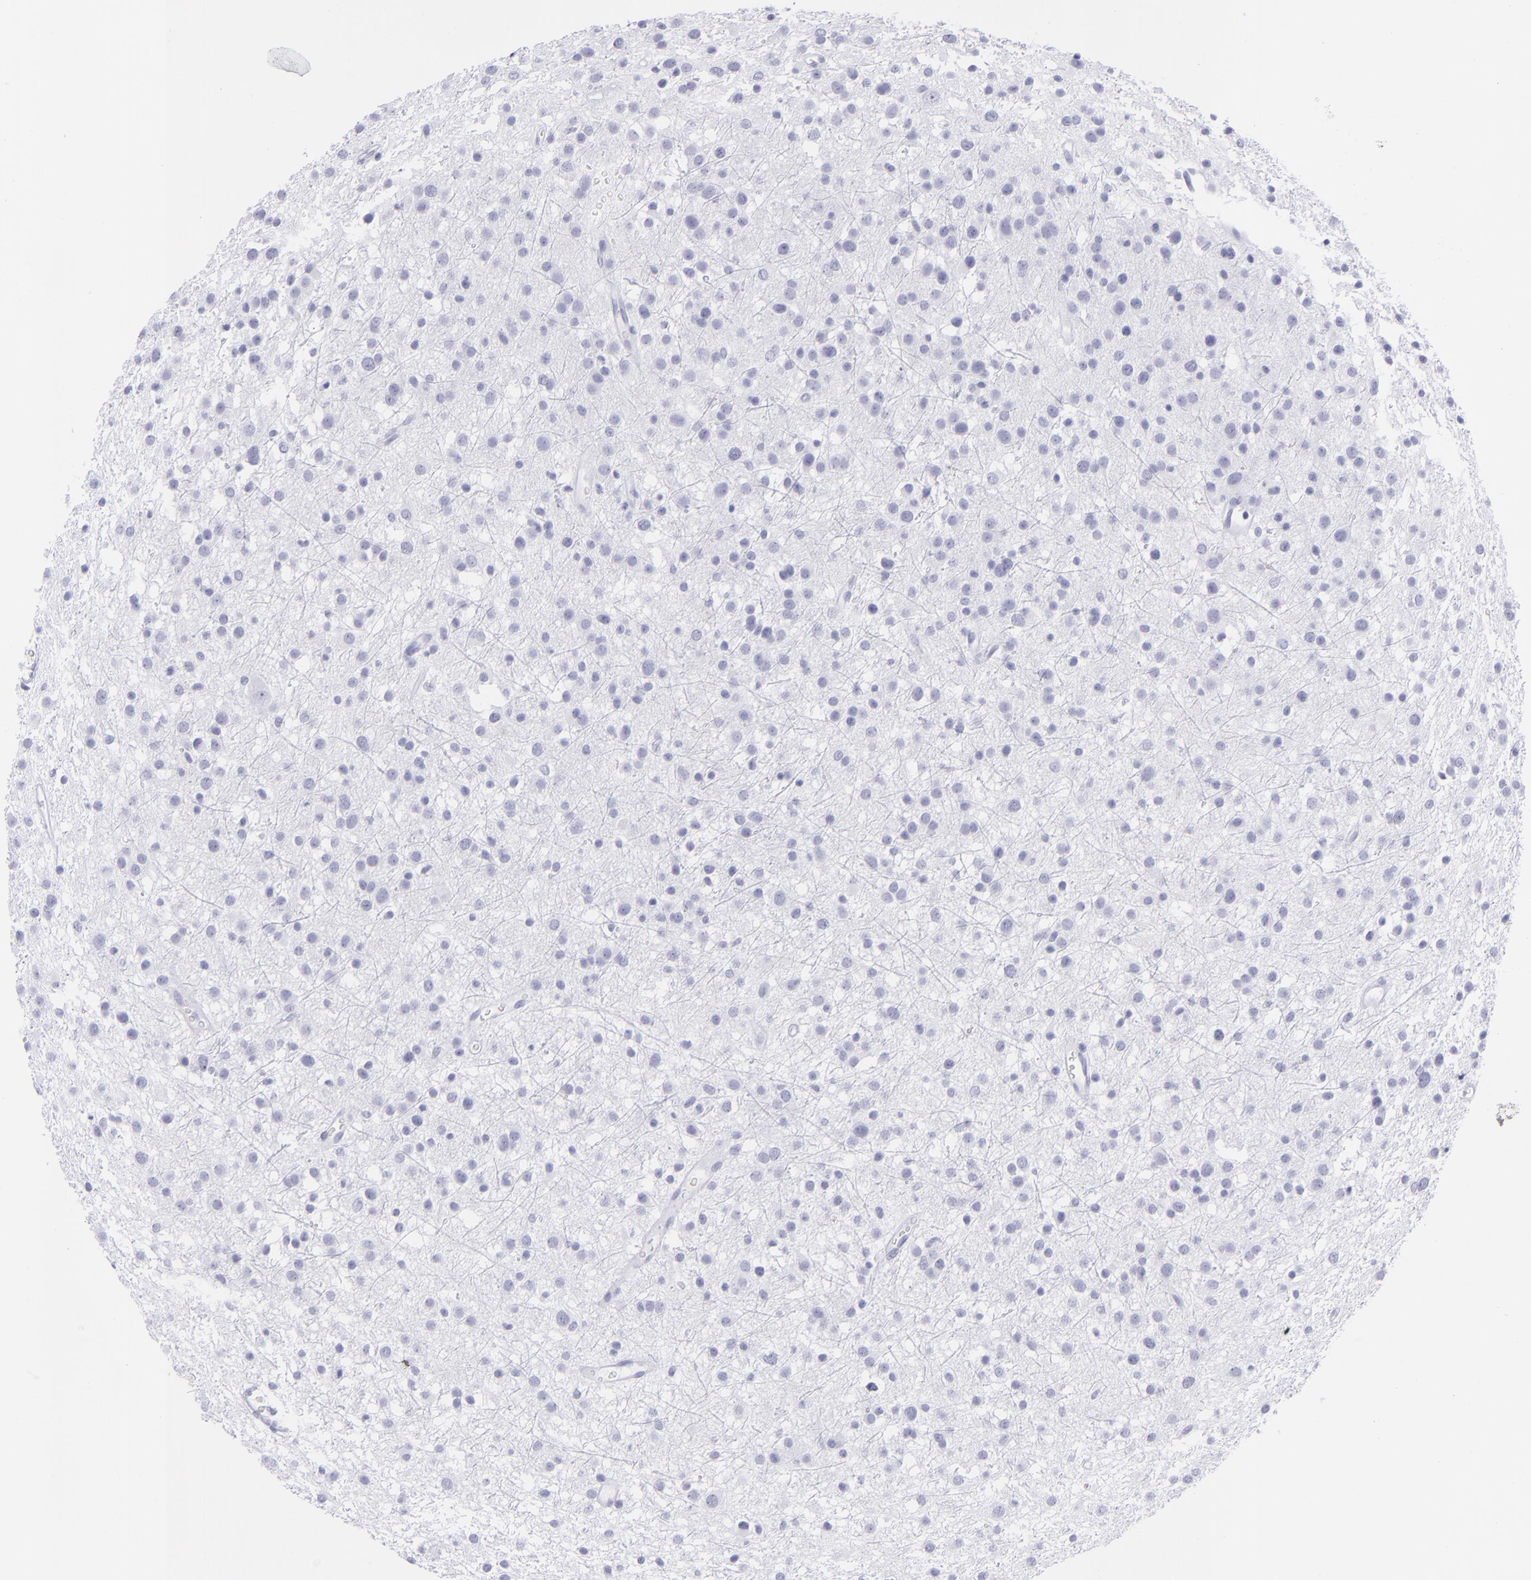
{"staining": {"intensity": "negative", "quantity": "none", "location": "none"}, "tissue": "glioma", "cell_type": "Tumor cells", "image_type": "cancer", "snomed": [{"axis": "morphology", "description": "Glioma, malignant, Low grade"}, {"axis": "topography", "description": "Brain"}], "caption": "High magnification brightfield microscopy of glioma stained with DAB (3,3'-diaminobenzidine) (brown) and counterstained with hematoxylin (blue): tumor cells show no significant positivity.", "gene": "SELPLG", "patient": {"sex": "female", "age": 36}}